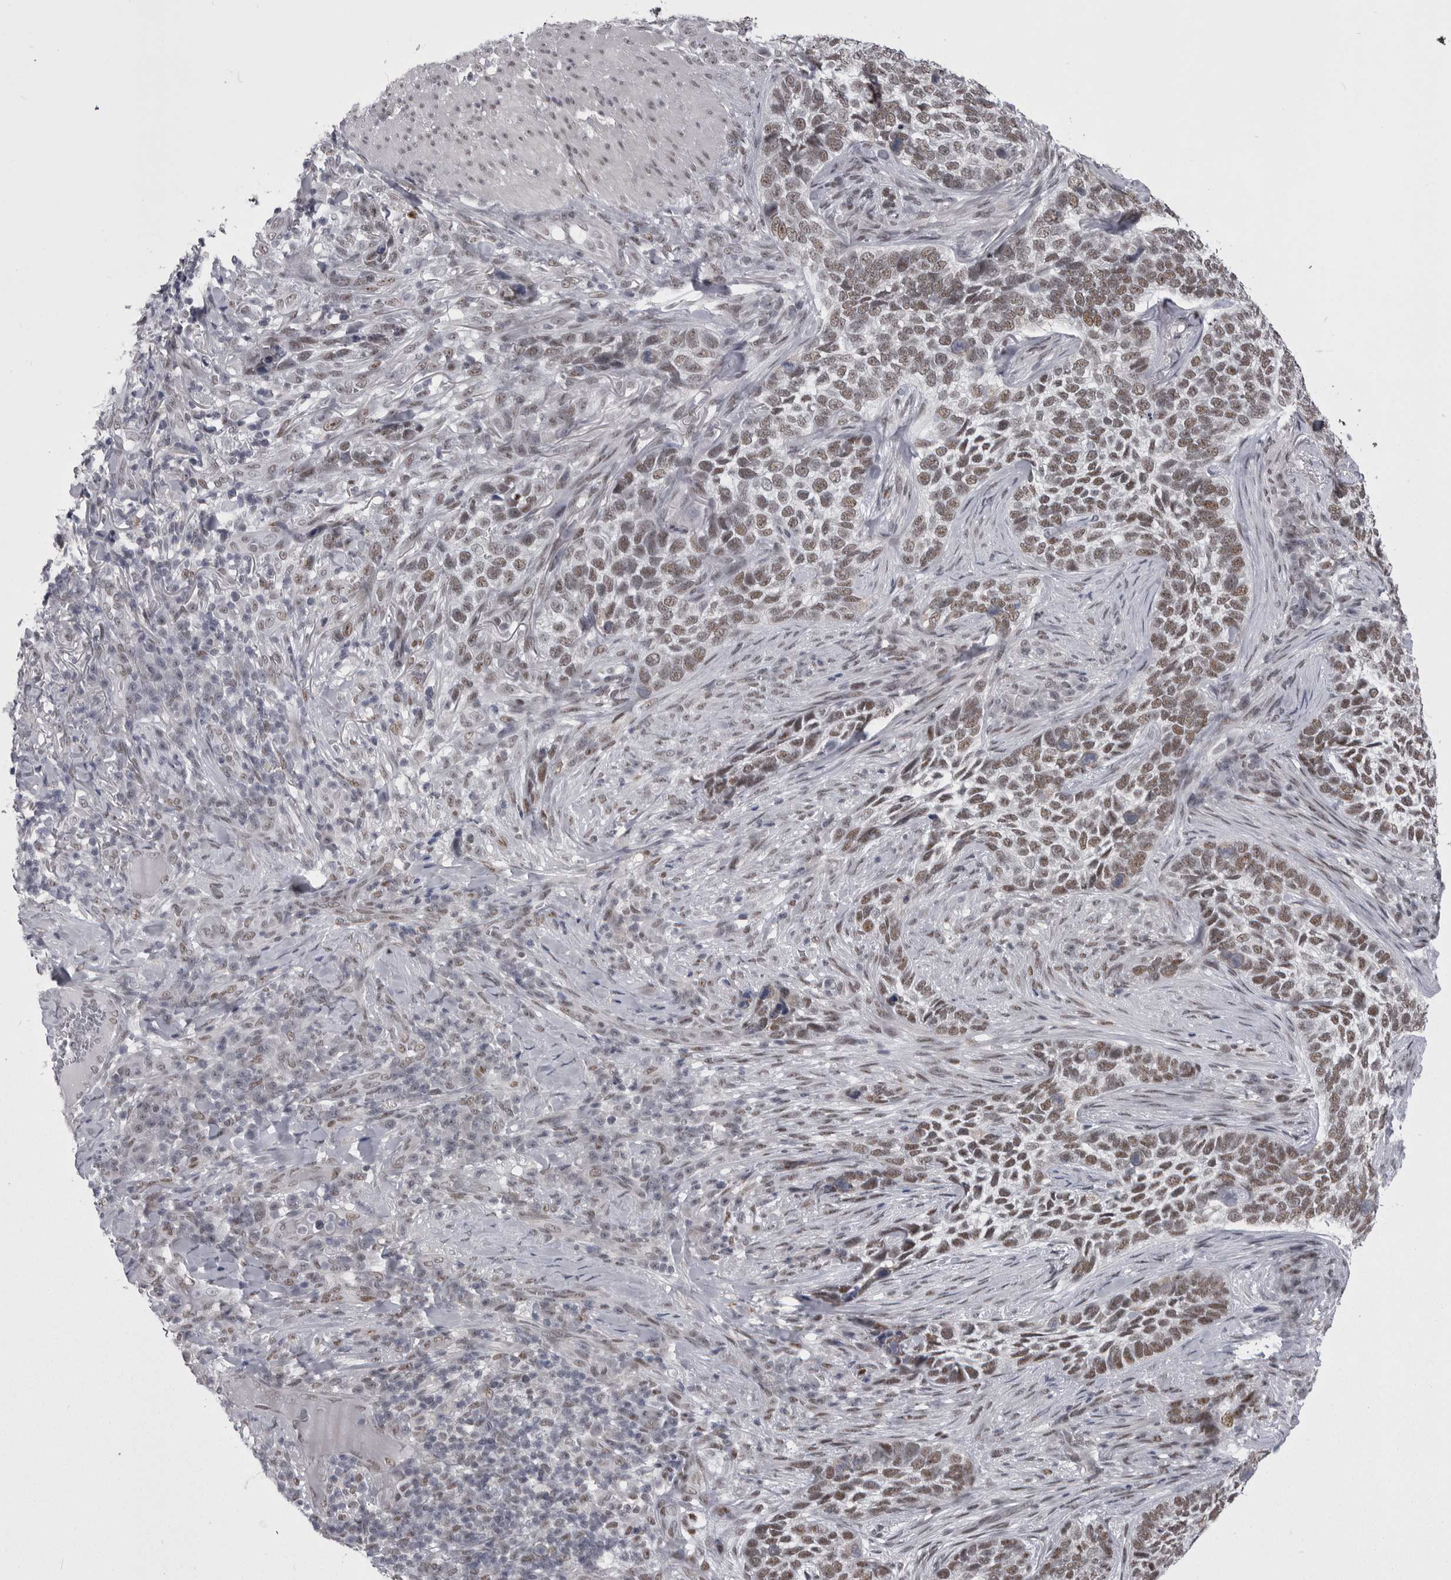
{"staining": {"intensity": "moderate", "quantity": ">75%", "location": "nuclear"}, "tissue": "skin cancer", "cell_type": "Tumor cells", "image_type": "cancer", "snomed": [{"axis": "morphology", "description": "Basal cell carcinoma"}, {"axis": "topography", "description": "Skin"}], "caption": "About >75% of tumor cells in human skin basal cell carcinoma show moderate nuclear protein positivity as visualized by brown immunohistochemical staining.", "gene": "MEPCE", "patient": {"sex": "female", "age": 64}}